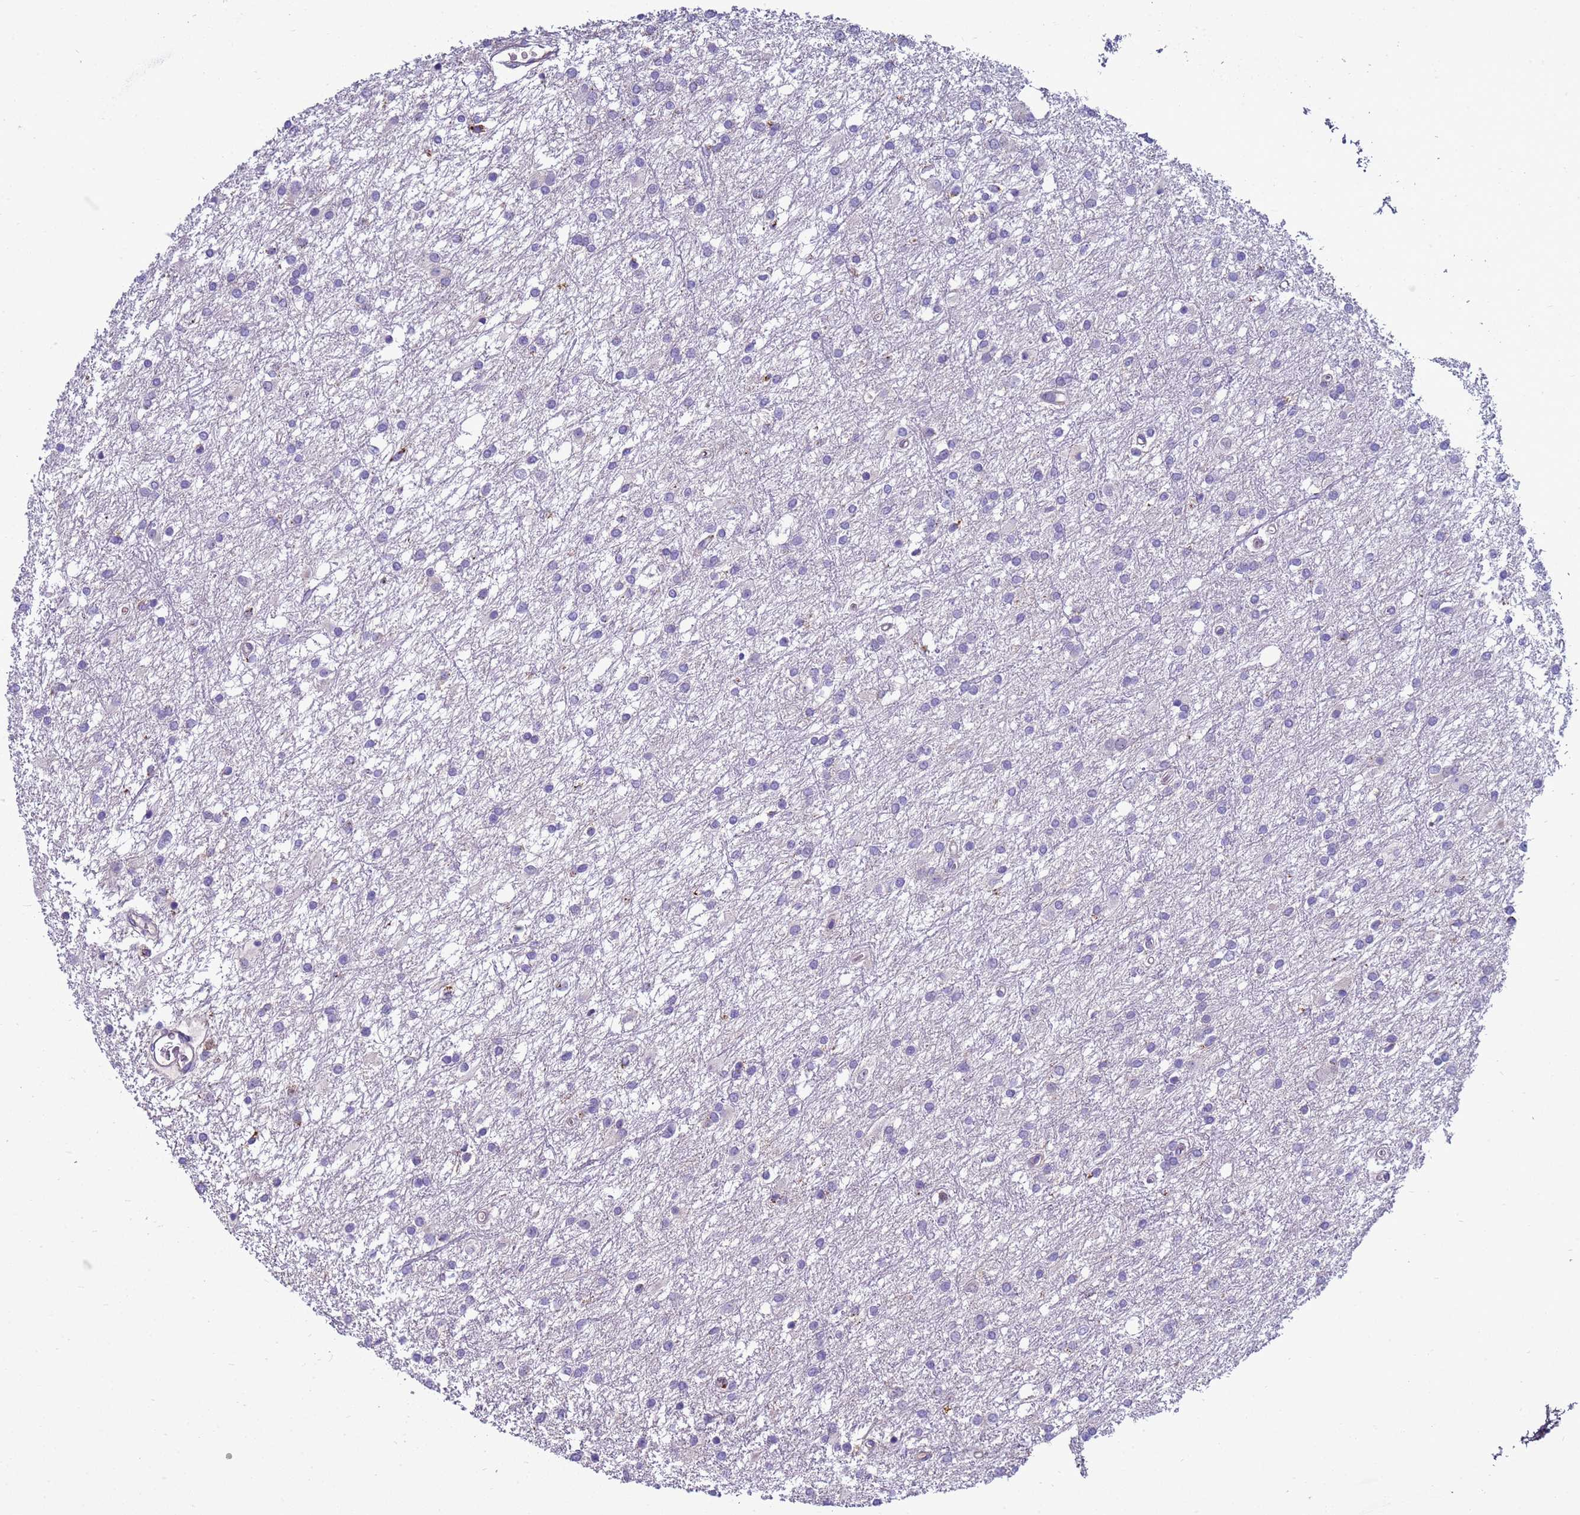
{"staining": {"intensity": "negative", "quantity": "none", "location": "none"}, "tissue": "glioma", "cell_type": "Tumor cells", "image_type": "cancer", "snomed": [{"axis": "morphology", "description": "Glioma, malignant, High grade"}, {"axis": "topography", "description": "Brain"}], "caption": "This is a histopathology image of immunohistochemistry staining of high-grade glioma (malignant), which shows no expression in tumor cells. (Immunohistochemistry, brightfield microscopy, high magnification).", "gene": "NAT2", "patient": {"sex": "female", "age": 50}}